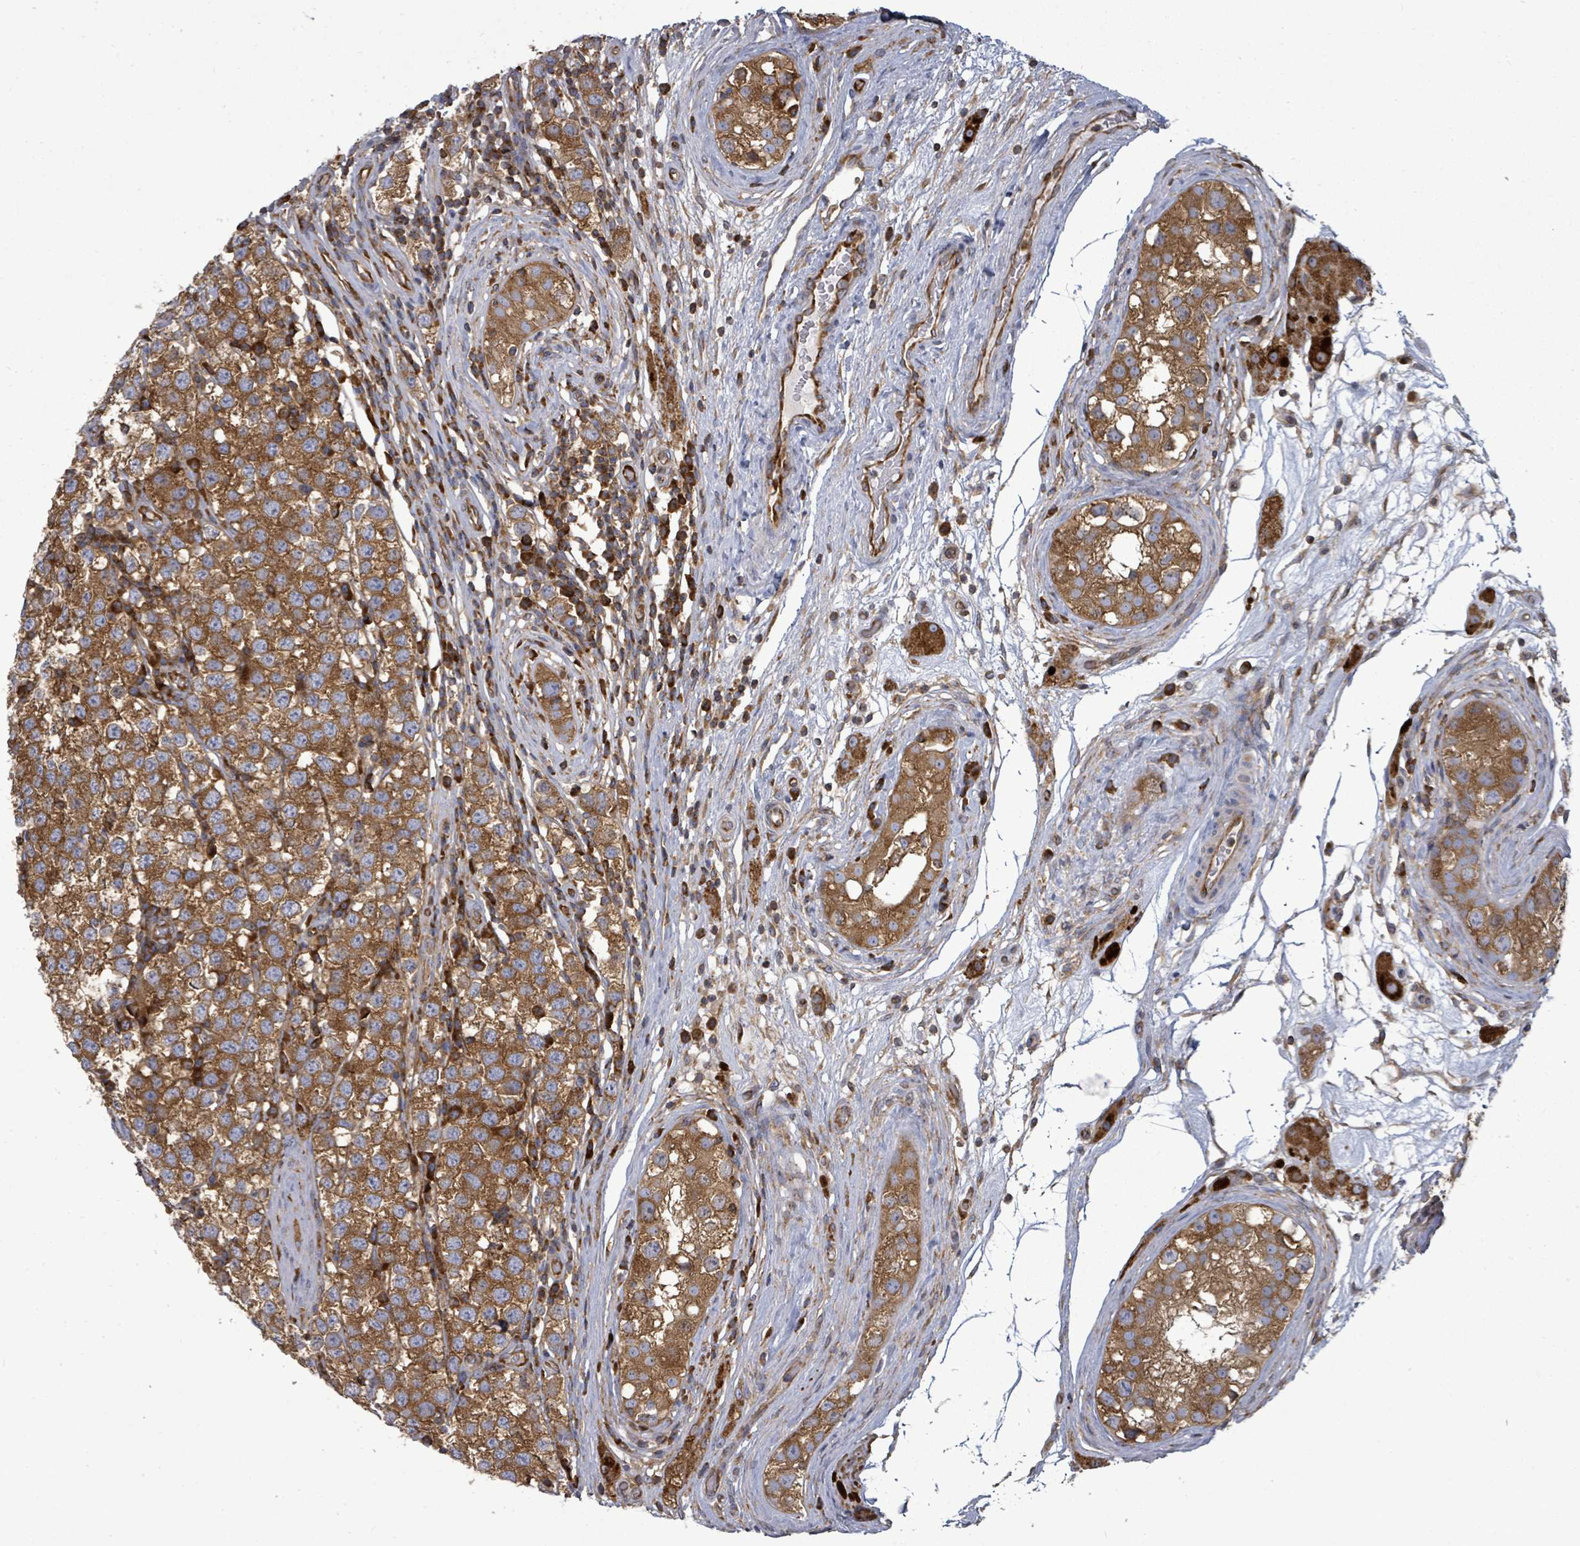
{"staining": {"intensity": "moderate", "quantity": ">75%", "location": "cytoplasmic/membranous"}, "tissue": "testis cancer", "cell_type": "Tumor cells", "image_type": "cancer", "snomed": [{"axis": "morphology", "description": "Seminoma, NOS"}, {"axis": "topography", "description": "Testis"}], "caption": "Tumor cells demonstrate medium levels of moderate cytoplasmic/membranous positivity in about >75% of cells in seminoma (testis). (IHC, brightfield microscopy, high magnification).", "gene": "EIF3C", "patient": {"sex": "male", "age": 34}}